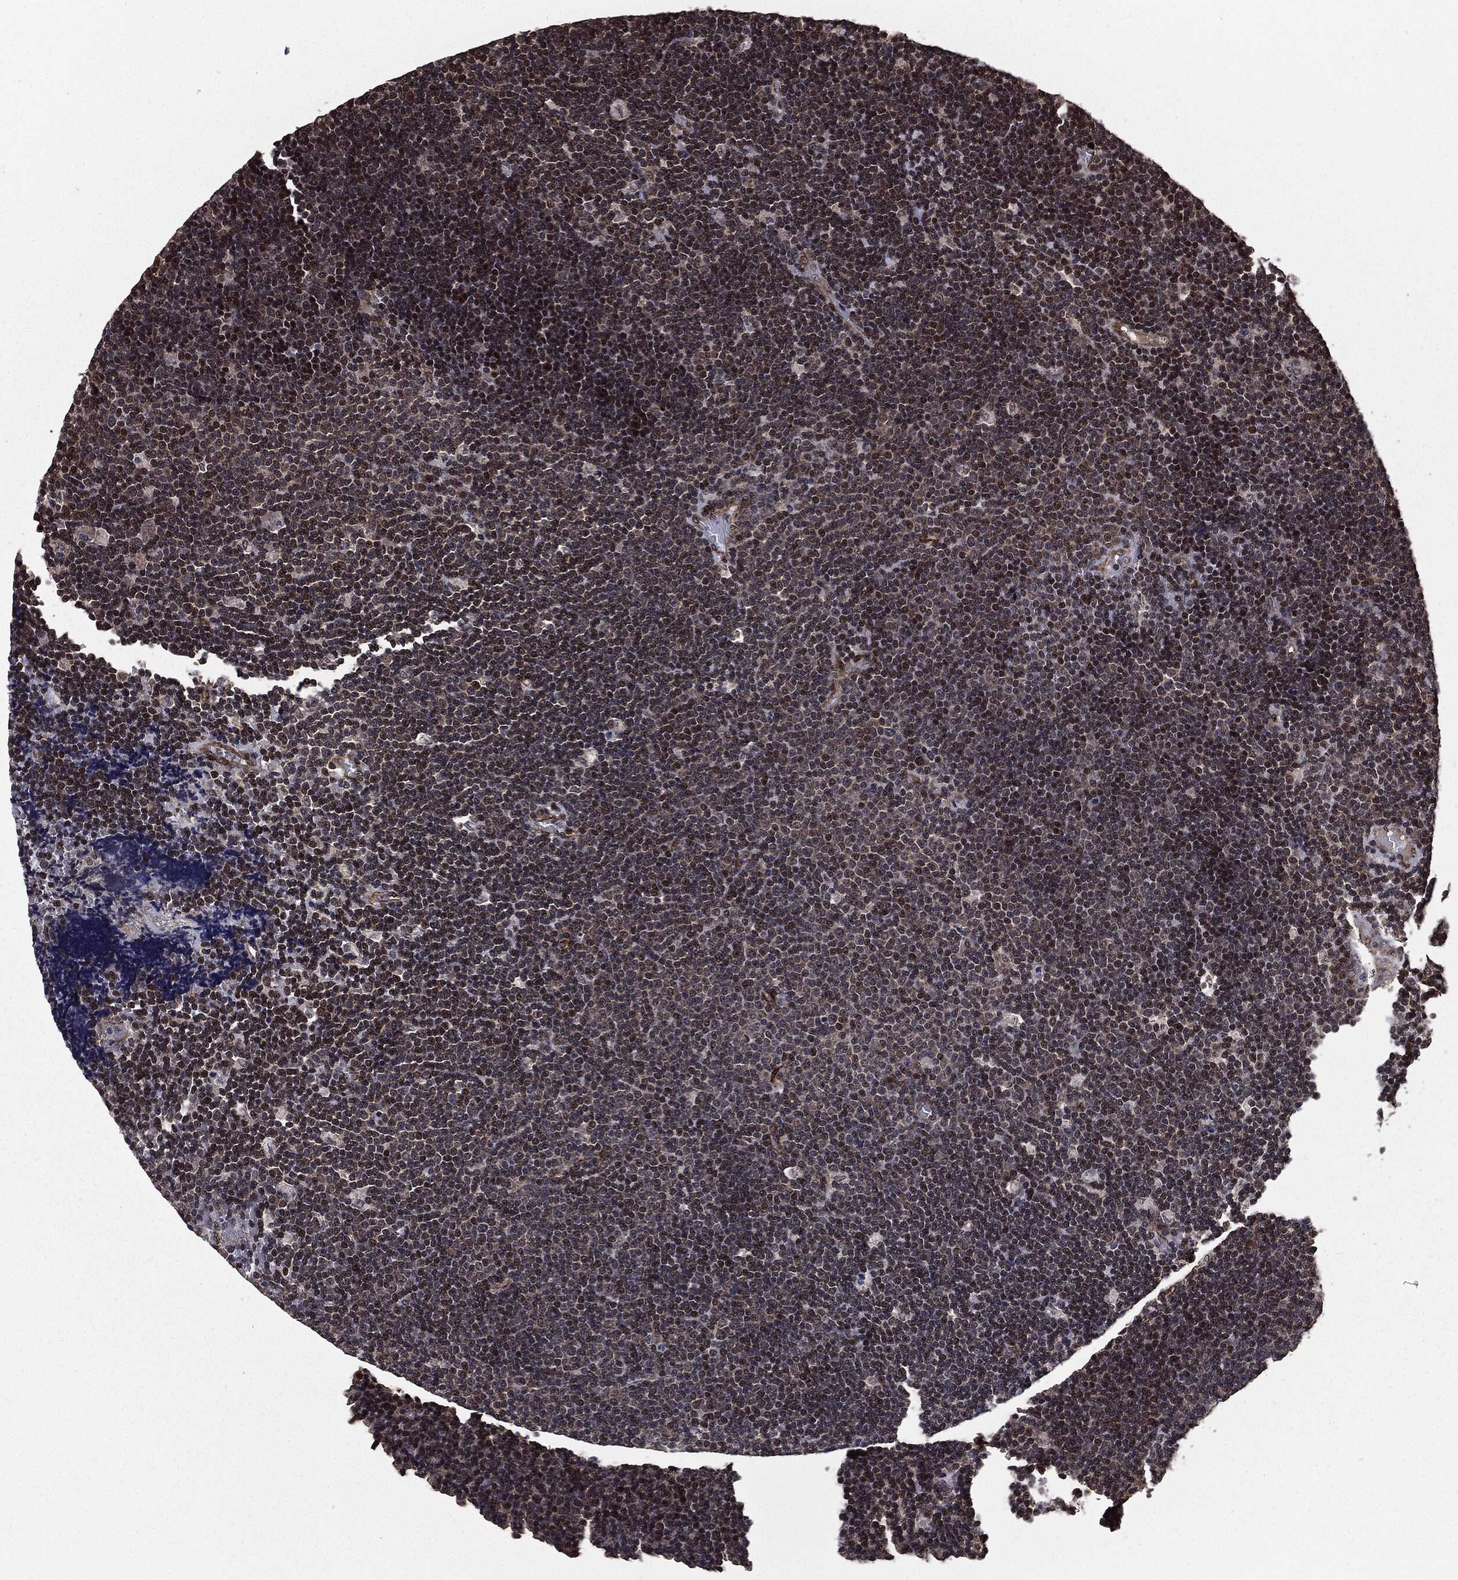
{"staining": {"intensity": "negative", "quantity": "none", "location": "none"}, "tissue": "lymphoma", "cell_type": "Tumor cells", "image_type": "cancer", "snomed": [{"axis": "morphology", "description": "Malignant lymphoma, non-Hodgkin's type, Low grade"}, {"axis": "topography", "description": "Brain"}], "caption": "Tumor cells are negative for brown protein staining in low-grade malignant lymphoma, non-Hodgkin's type.", "gene": "PTPA", "patient": {"sex": "female", "age": 66}}